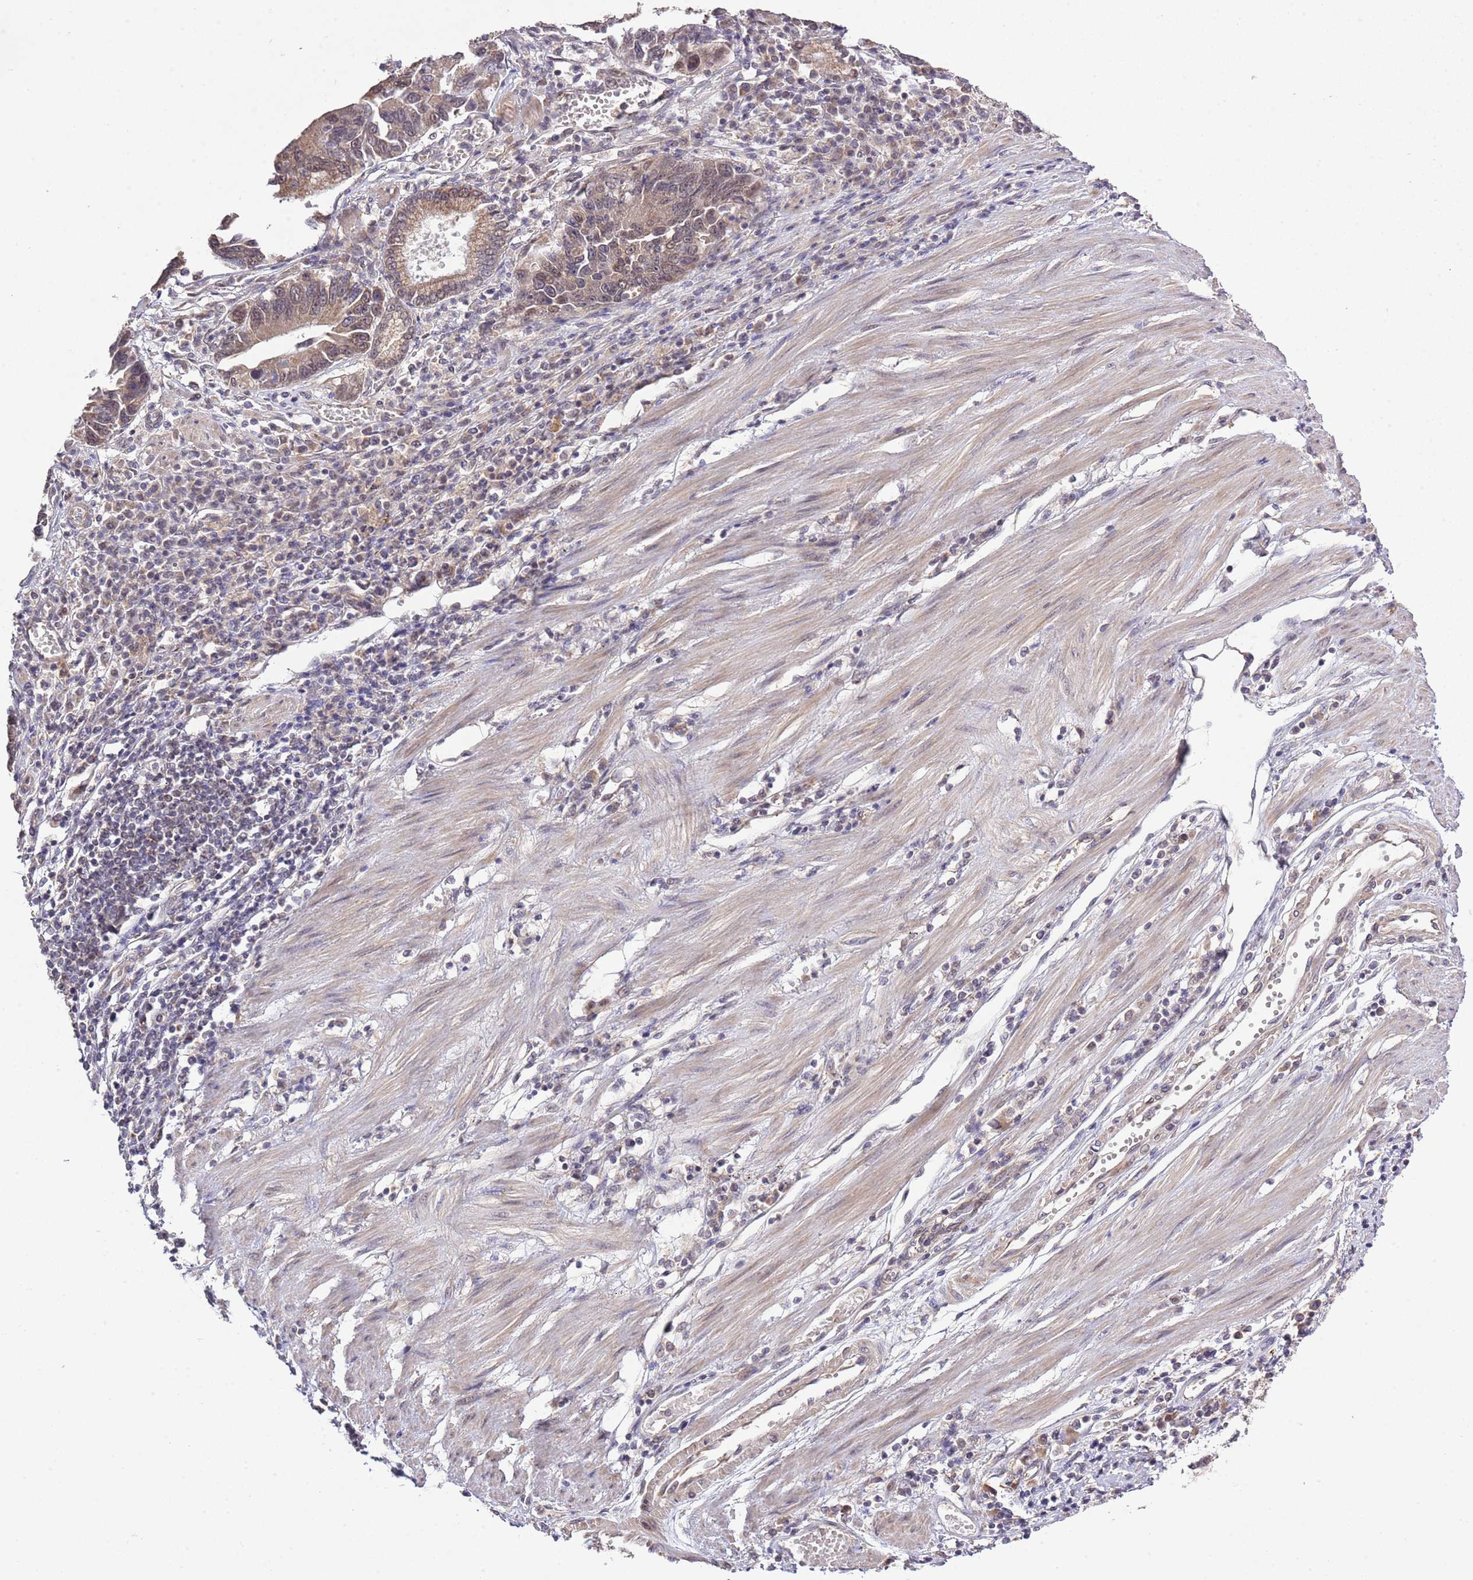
{"staining": {"intensity": "weak", "quantity": ">75%", "location": "cytoplasmic/membranous,nuclear"}, "tissue": "stomach cancer", "cell_type": "Tumor cells", "image_type": "cancer", "snomed": [{"axis": "morphology", "description": "Adenocarcinoma, NOS"}, {"axis": "topography", "description": "Stomach"}], "caption": "High-power microscopy captured an immunohistochemistry (IHC) image of stomach cancer (adenocarcinoma), revealing weak cytoplasmic/membranous and nuclear staining in approximately >75% of tumor cells.", "gene": "IVD", "patient": {"sex": "male", "age": 59}}